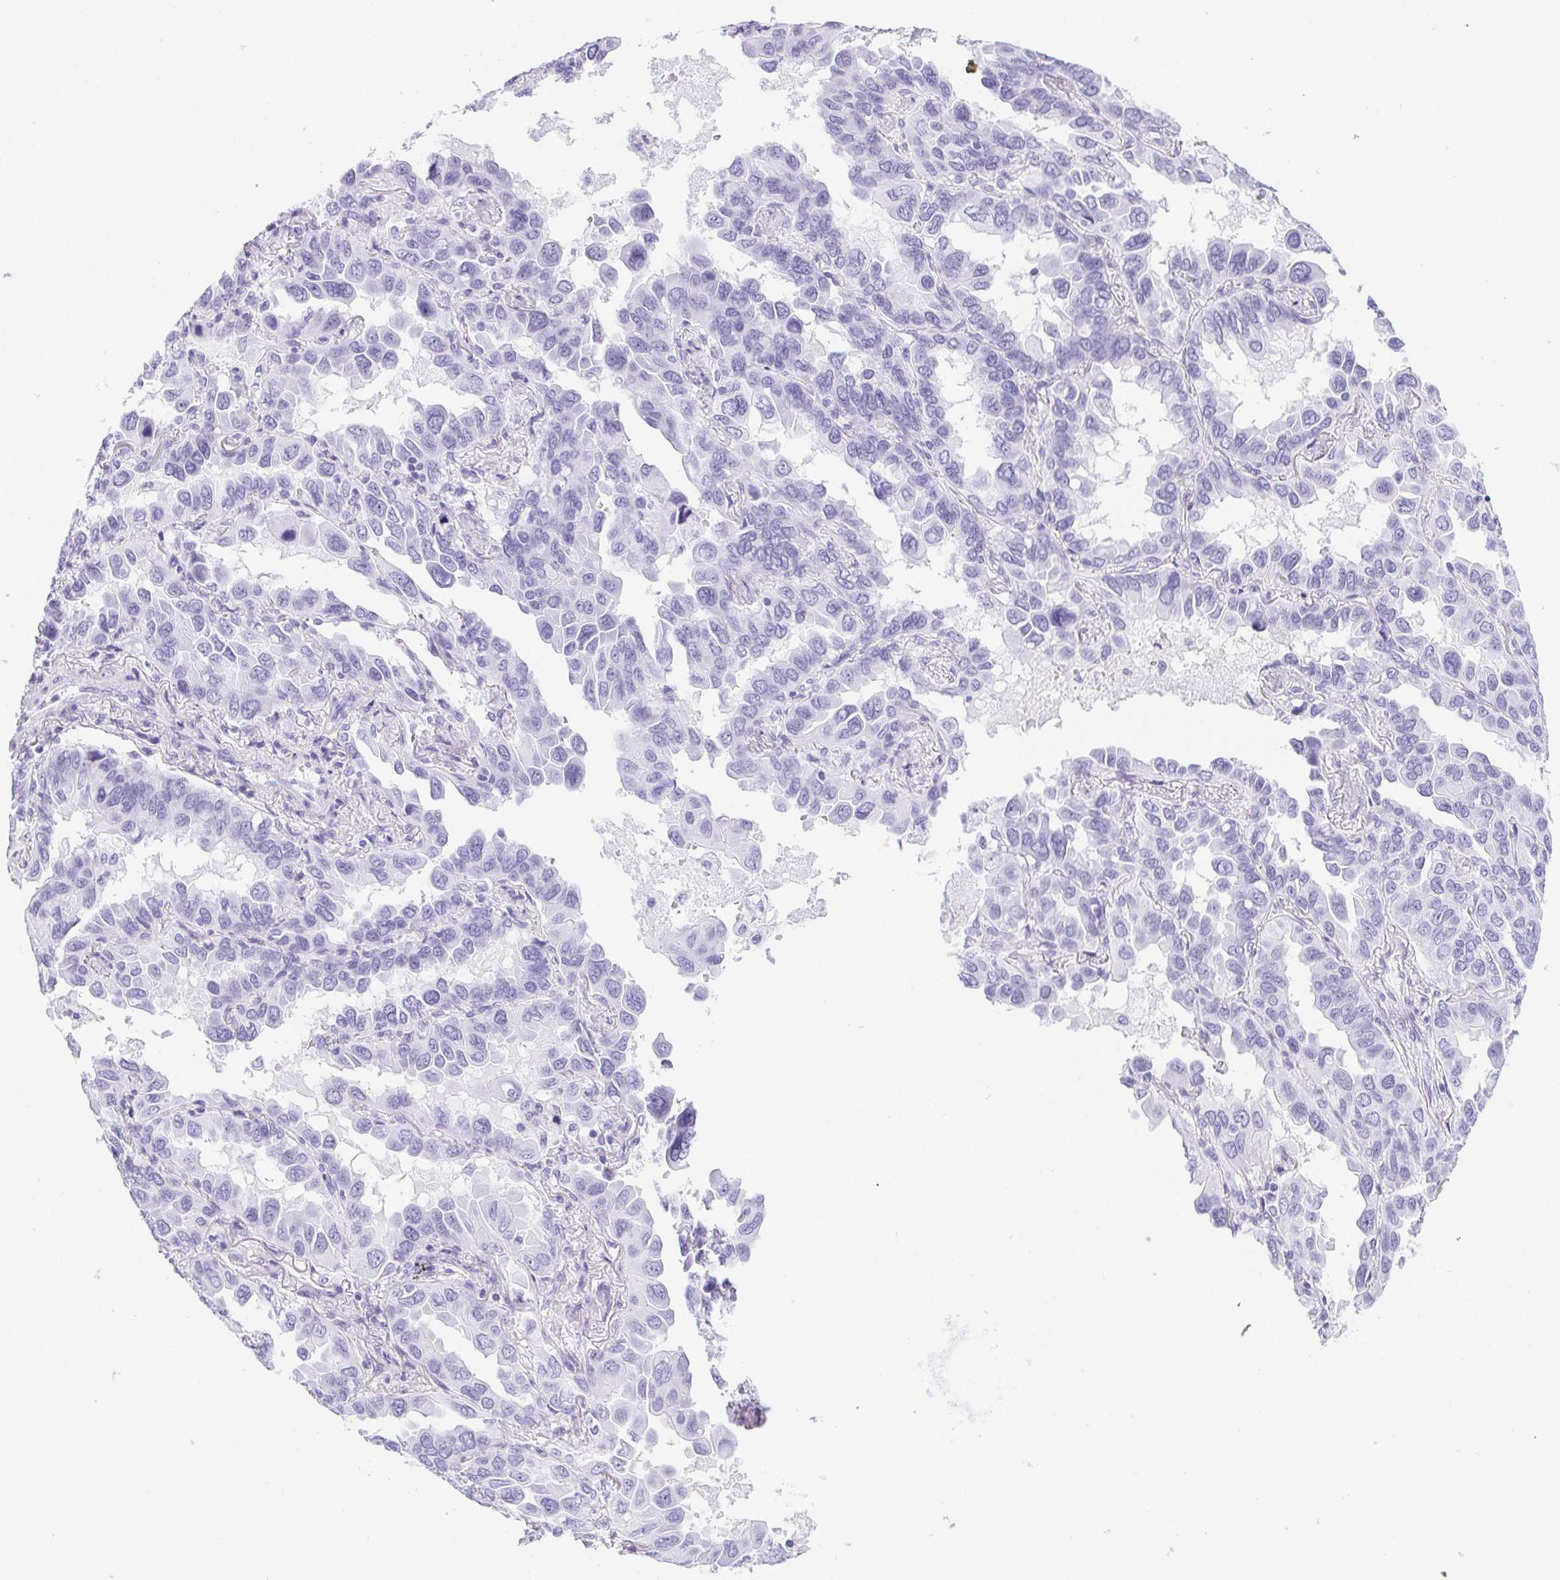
{"staining": {"intensity": "negative", "quantity": "none", "location": "none"}, "tissue": "lung cancer", "cell_type": "Tumor cells", "image_type": "cancer", "snomed": [{"axis": "morphology", "description": "Adenocarcinoma, NOS"}, {"axis": "topography", "description": "Lung"}], "caption": "This is an immunohistochemistry image of human adenocarcinoma (lung). There is no staining in tumor cells.", "gene": "PRKAA1", "patient": {"sex": "male", "age": 64}}